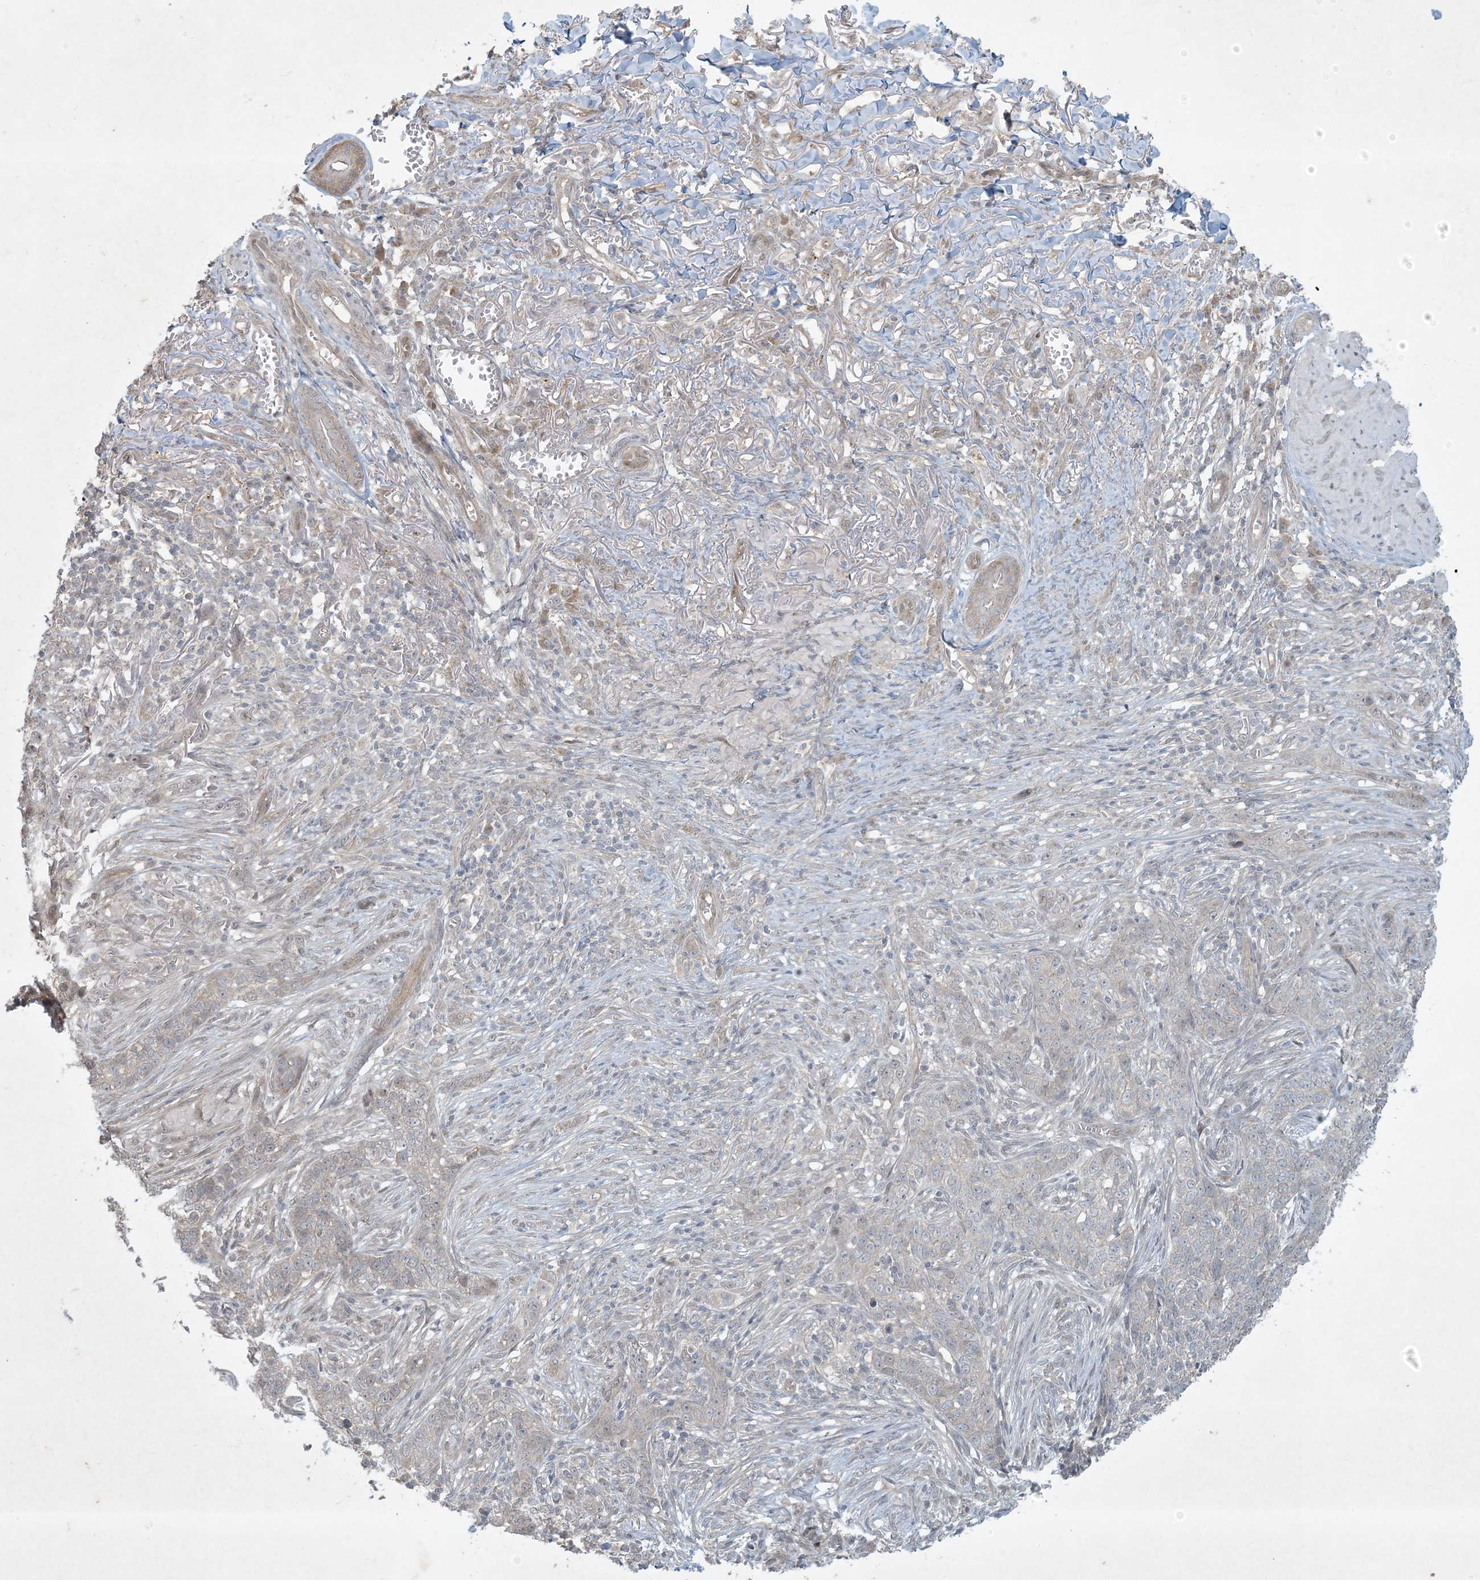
{"staining": {"intensity": "negative", "quantity": "none", "location": "none"}, "tissue": "skin cancer", "cell_type": "Tumor cells", "image_type": "cancer", "snomed": [{"axis": "morphology", "description": "Basal cell carcinoma"}, {"axis": "topography", "description": "Skin"}], "caption": "There is no significant positivity in tumor cells of skin cancer (basal cell carcinoma). Nuclei are stained in blue.", "gene": "BCORL1", "patient": {"sex": "male", "age": 85}}